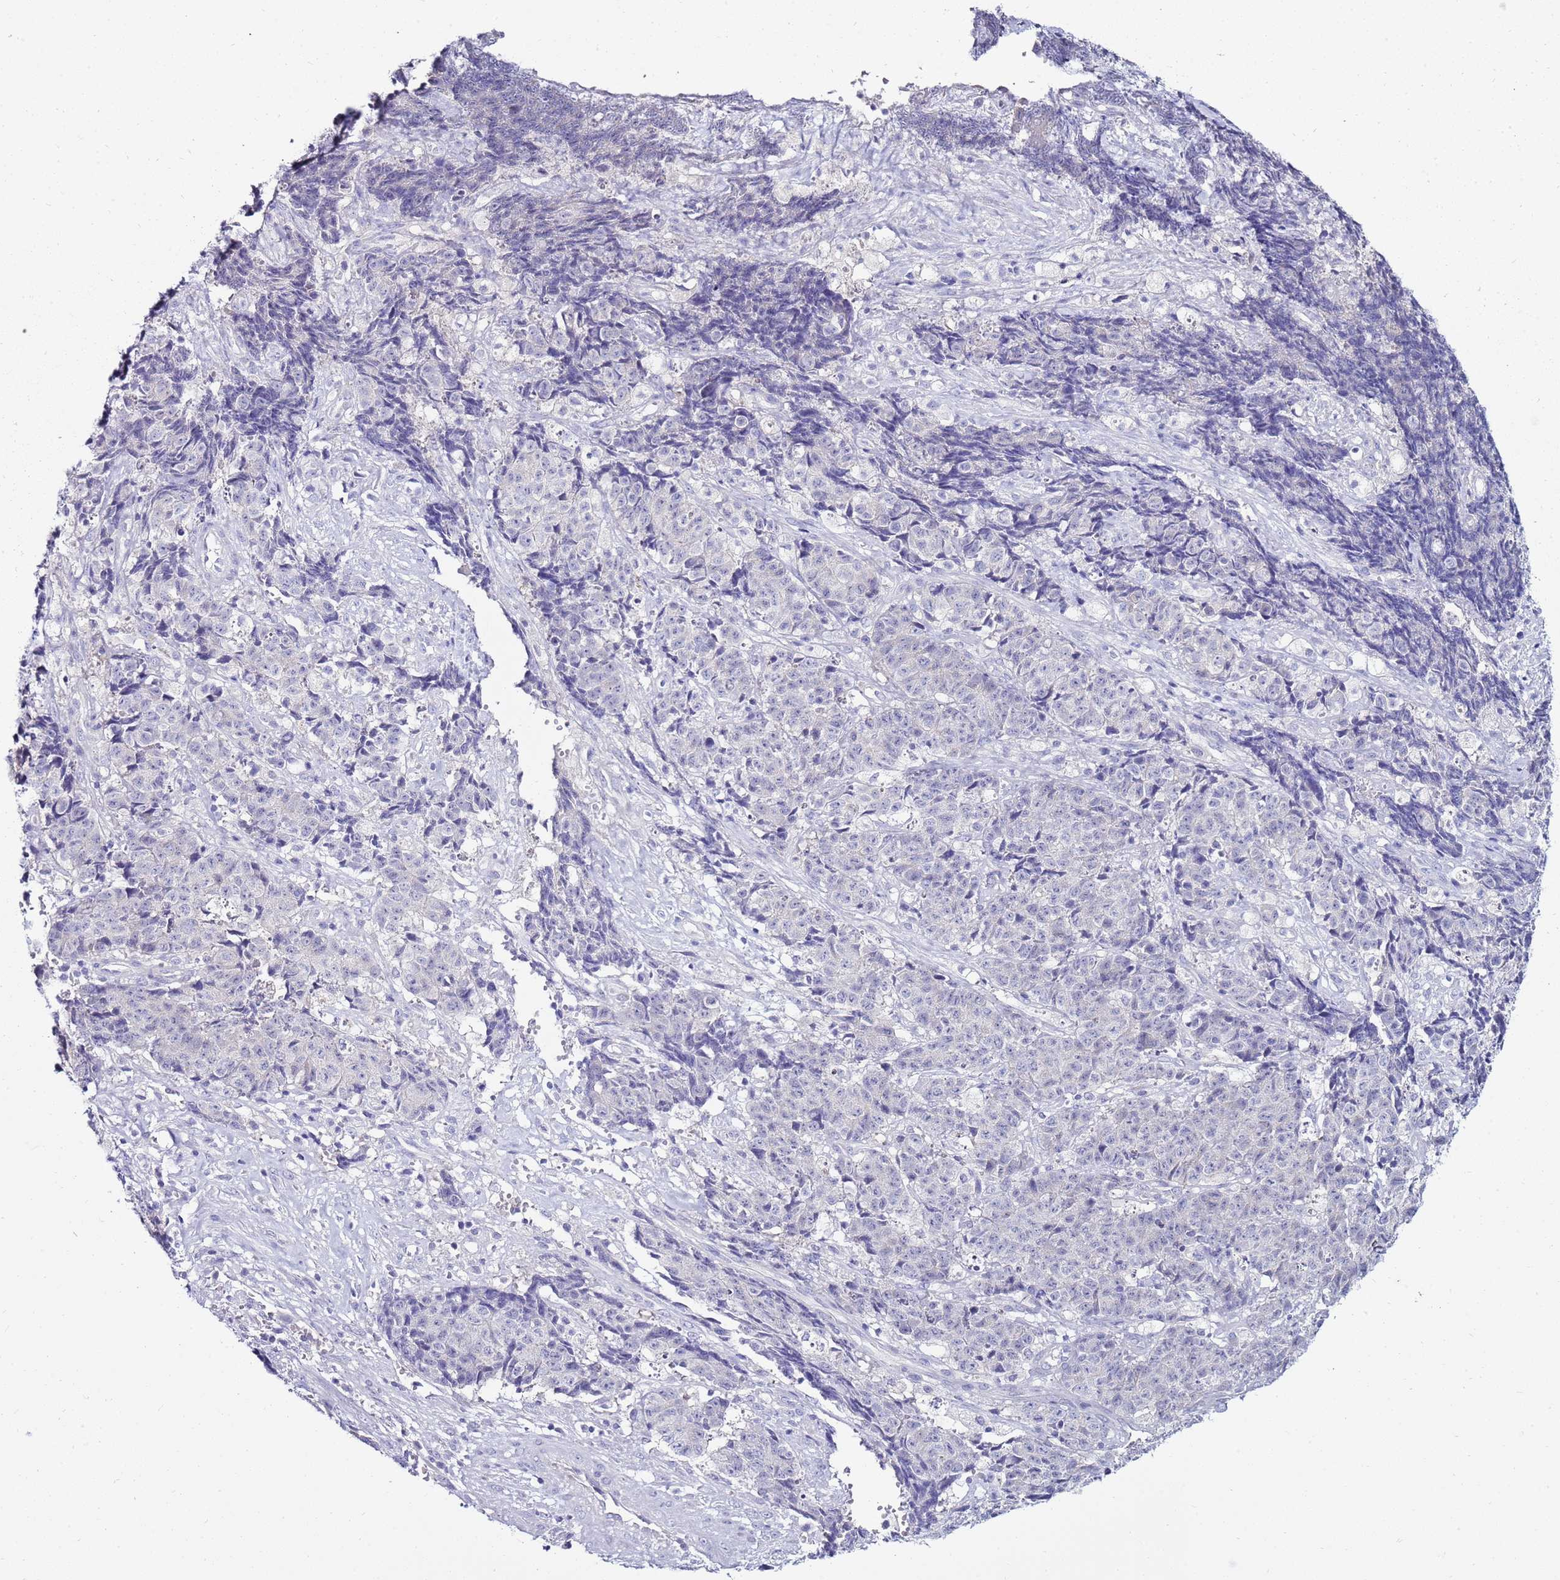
{"staining": {"intensity": "negative", "quantity": "none", "location": "none"}, "tissue": "ovarian cancer", "cell_type": "Tumor cells", "image_type": "cancer", "snomed": [{"axis": "morphology", "description": "Carcinoma, endometroid"}, {"axis": "topography", "description": "Ovary"}], "caption": "A photomicrograph of endometroid carcinoma (ovarian) stained for a protein displays no brown staining in tumor cells. Nuclei are stained in blue.", "gene": "GPN3", "patient": {"sex": "female", "age": 42}}